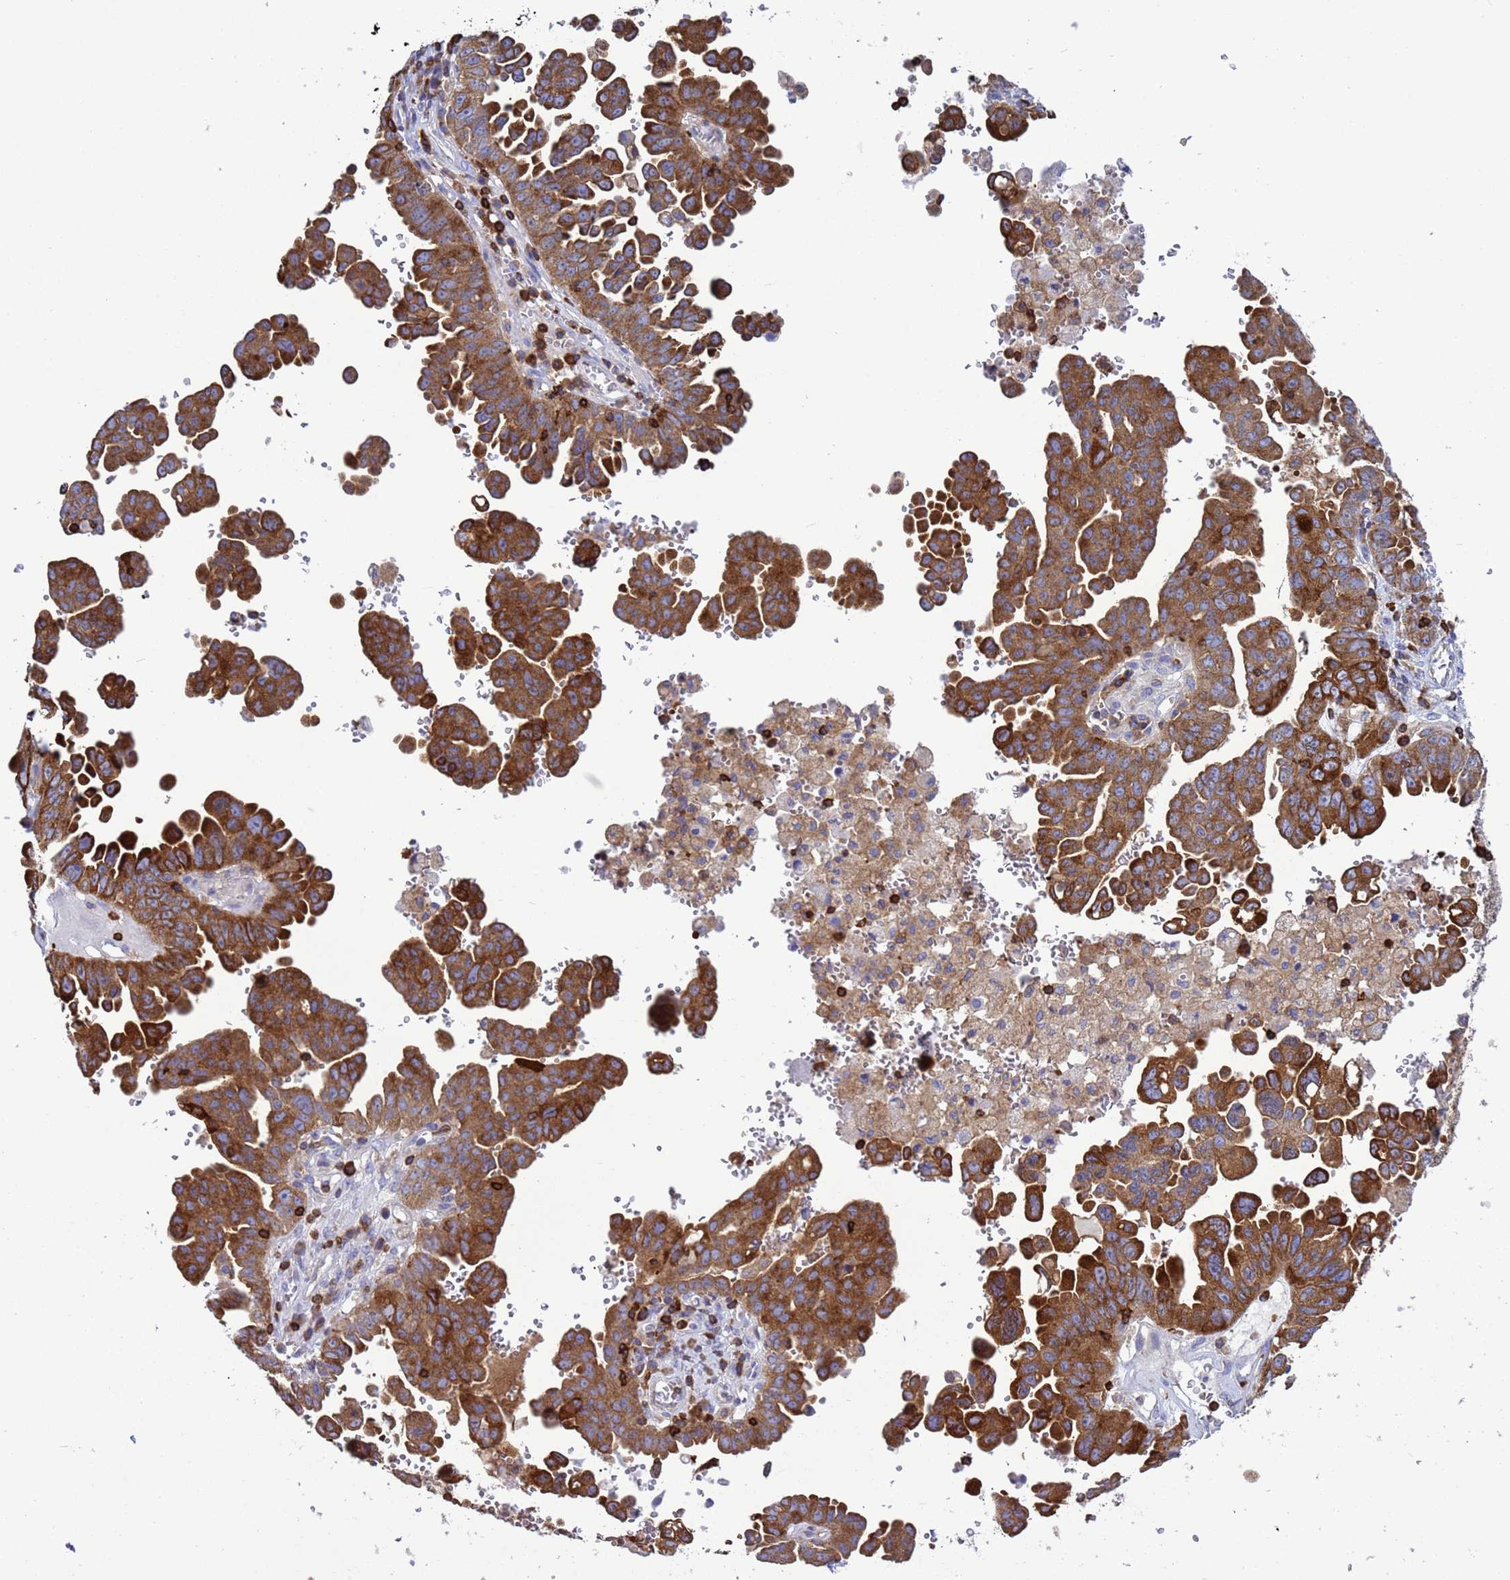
{"staining": {"intensity": "strong", "quantity": ">75%", "location": "cytoplasmic/membranous"}, "tissue": "ovarian cancer", "cell_type": "Tumor cells", "image_type": "cancer", "snomed": [{"axis": "morphology", "description": "Carcinoma, endometroid"}, {"axis": "topography", "description": "Ovary"}], "caption": "Human endometroid carcinoma (ovarian) stained with a brown dye shows strong cytoplasmic/membranous positive positivity in about >75% of tumor cells.", "gene": "EZR", "patient": {"sex": "female", "age": 62}}